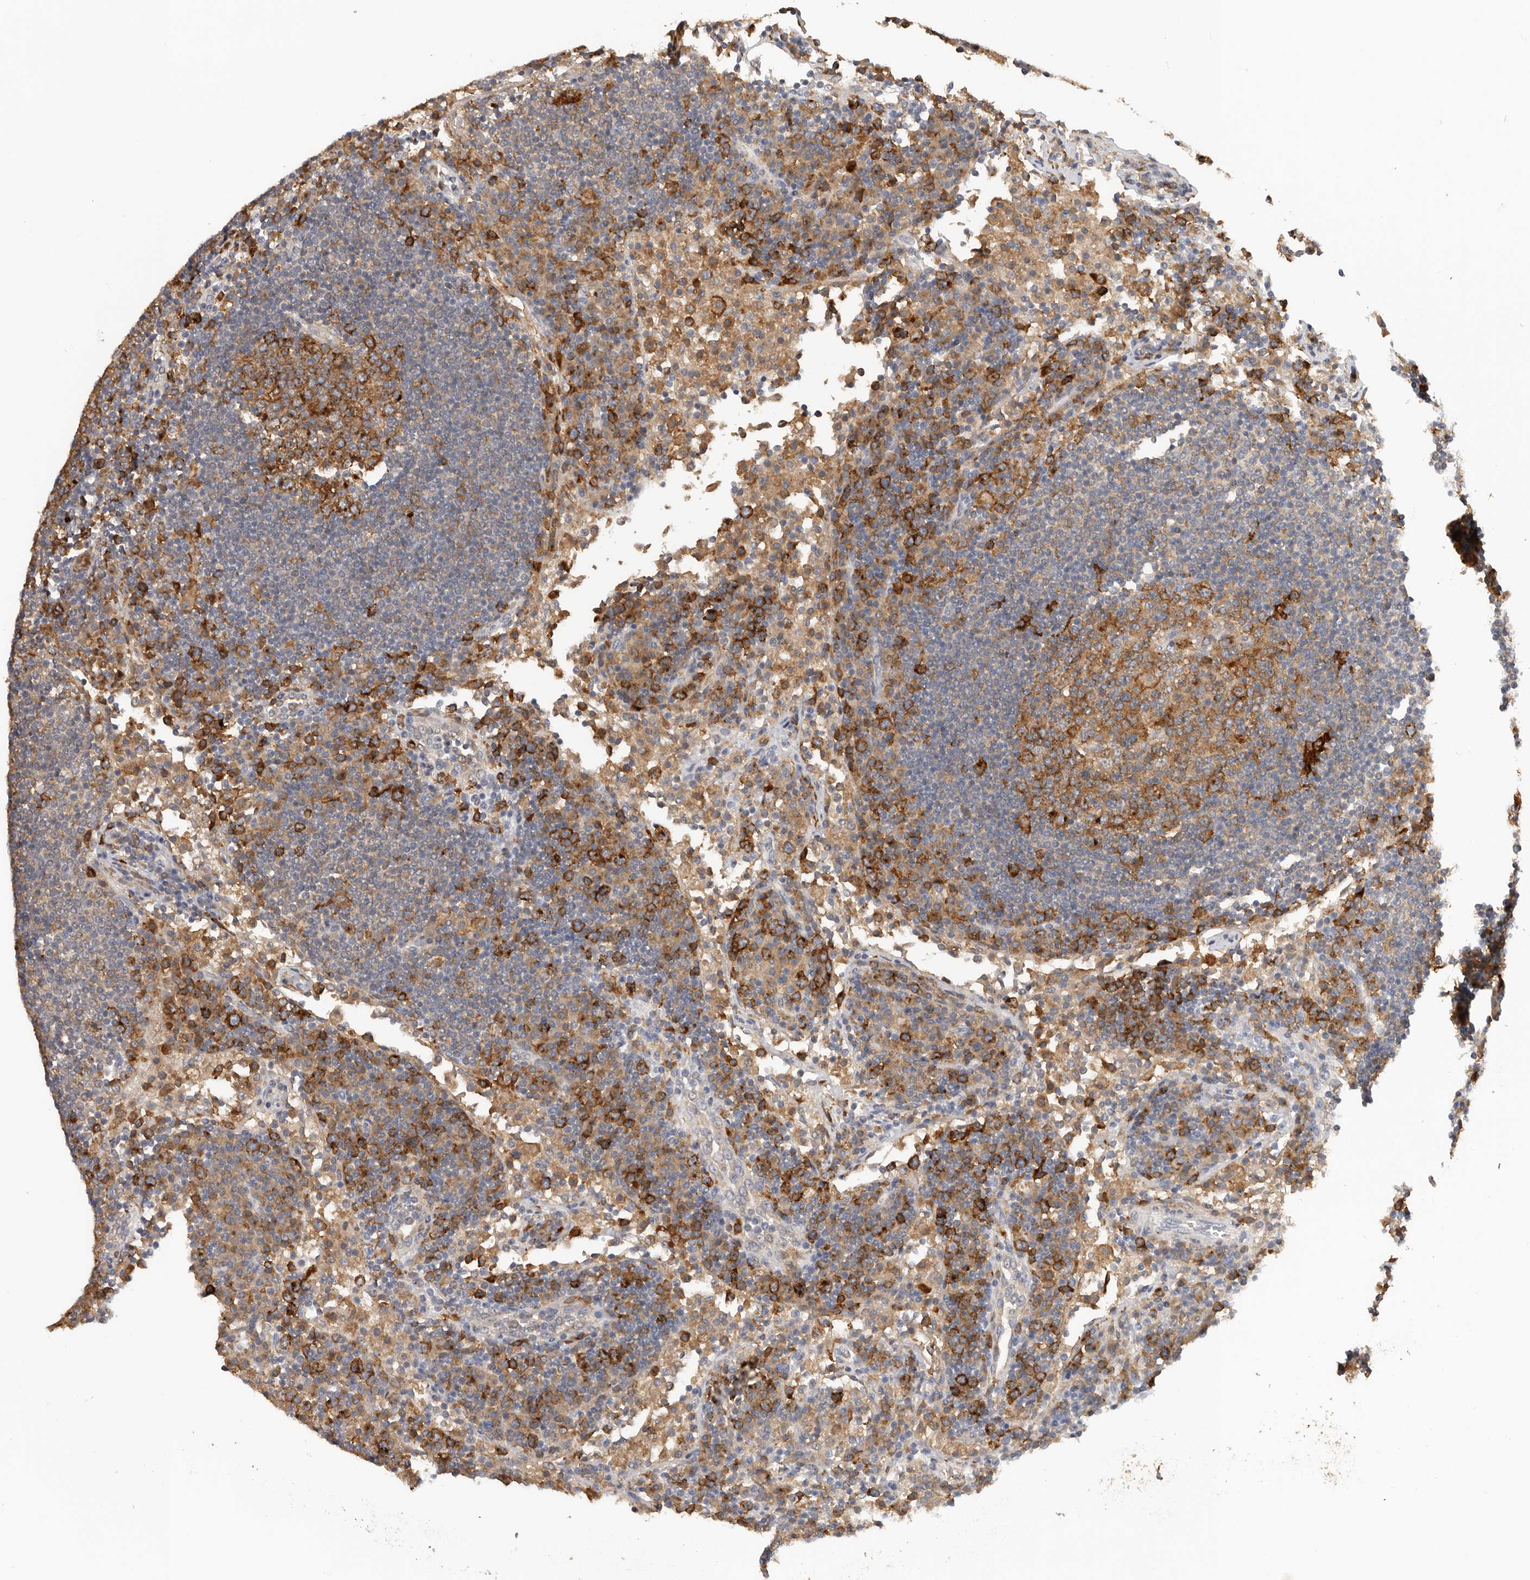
{"staining": {"intensity": "moderate", "quantity": ">75%", "location": "cytoplasmic/membranous"}, "tissue": "lymph node", "cell_type": "Germinal center cells", "image_type": "normal", "snomed": [{"axis": "morphology", "description": "Normal tissue, NOS"}, {"axis": "topography", "description": "Lymph node"}], "caption": "DAB (3,3'-diaminobenzidine) immunohistochemical staining of unremarkable lymph node exhibits moderate cytoplasmic/membranous protein expression in approximately >75% of germinal center cells. (DAB (3,3'-diaminobenzidine) IHC, brown staining for protein, blue staining for nuclei).", "gene": "TFRC", "patient": {"sex": "female", "age": 53}}